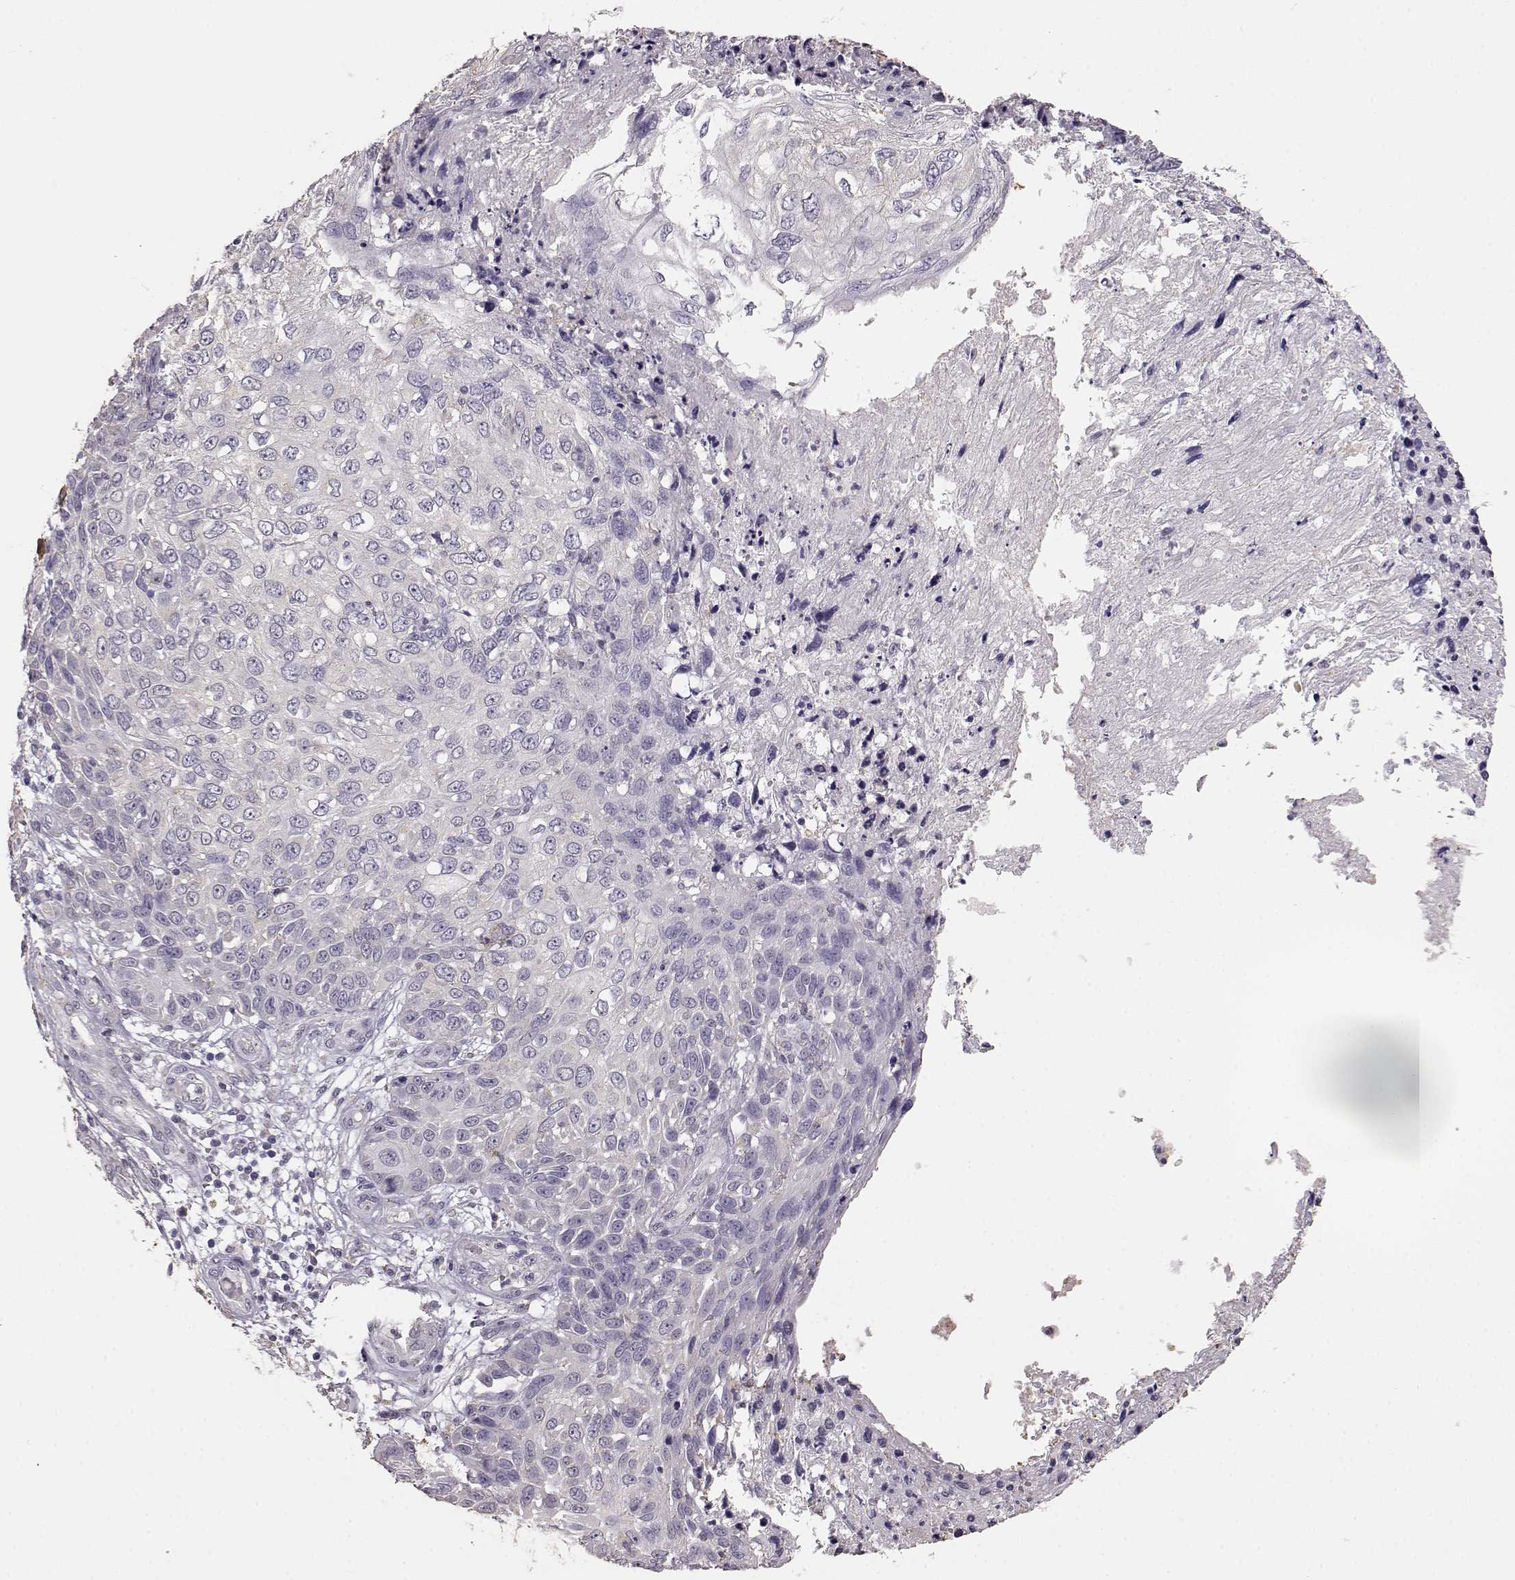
{"staining": {"intensity": "negative", "quantity": "none", "location": "none"}, "tissue": "skin cancer", "cell_type": "Tumor cells", "image_type": "cancer", "snomed": [{"axis": "morphology", "description": "Squamous cell carcinoma, NOS"}, {"axis": "topography", "description": "Skin"}], "caption": "IHC of human skin cancer reveals no positivity in tumor cells.", "gene": "GABRG3", "patient": {"sex": "male", "age": 92}}